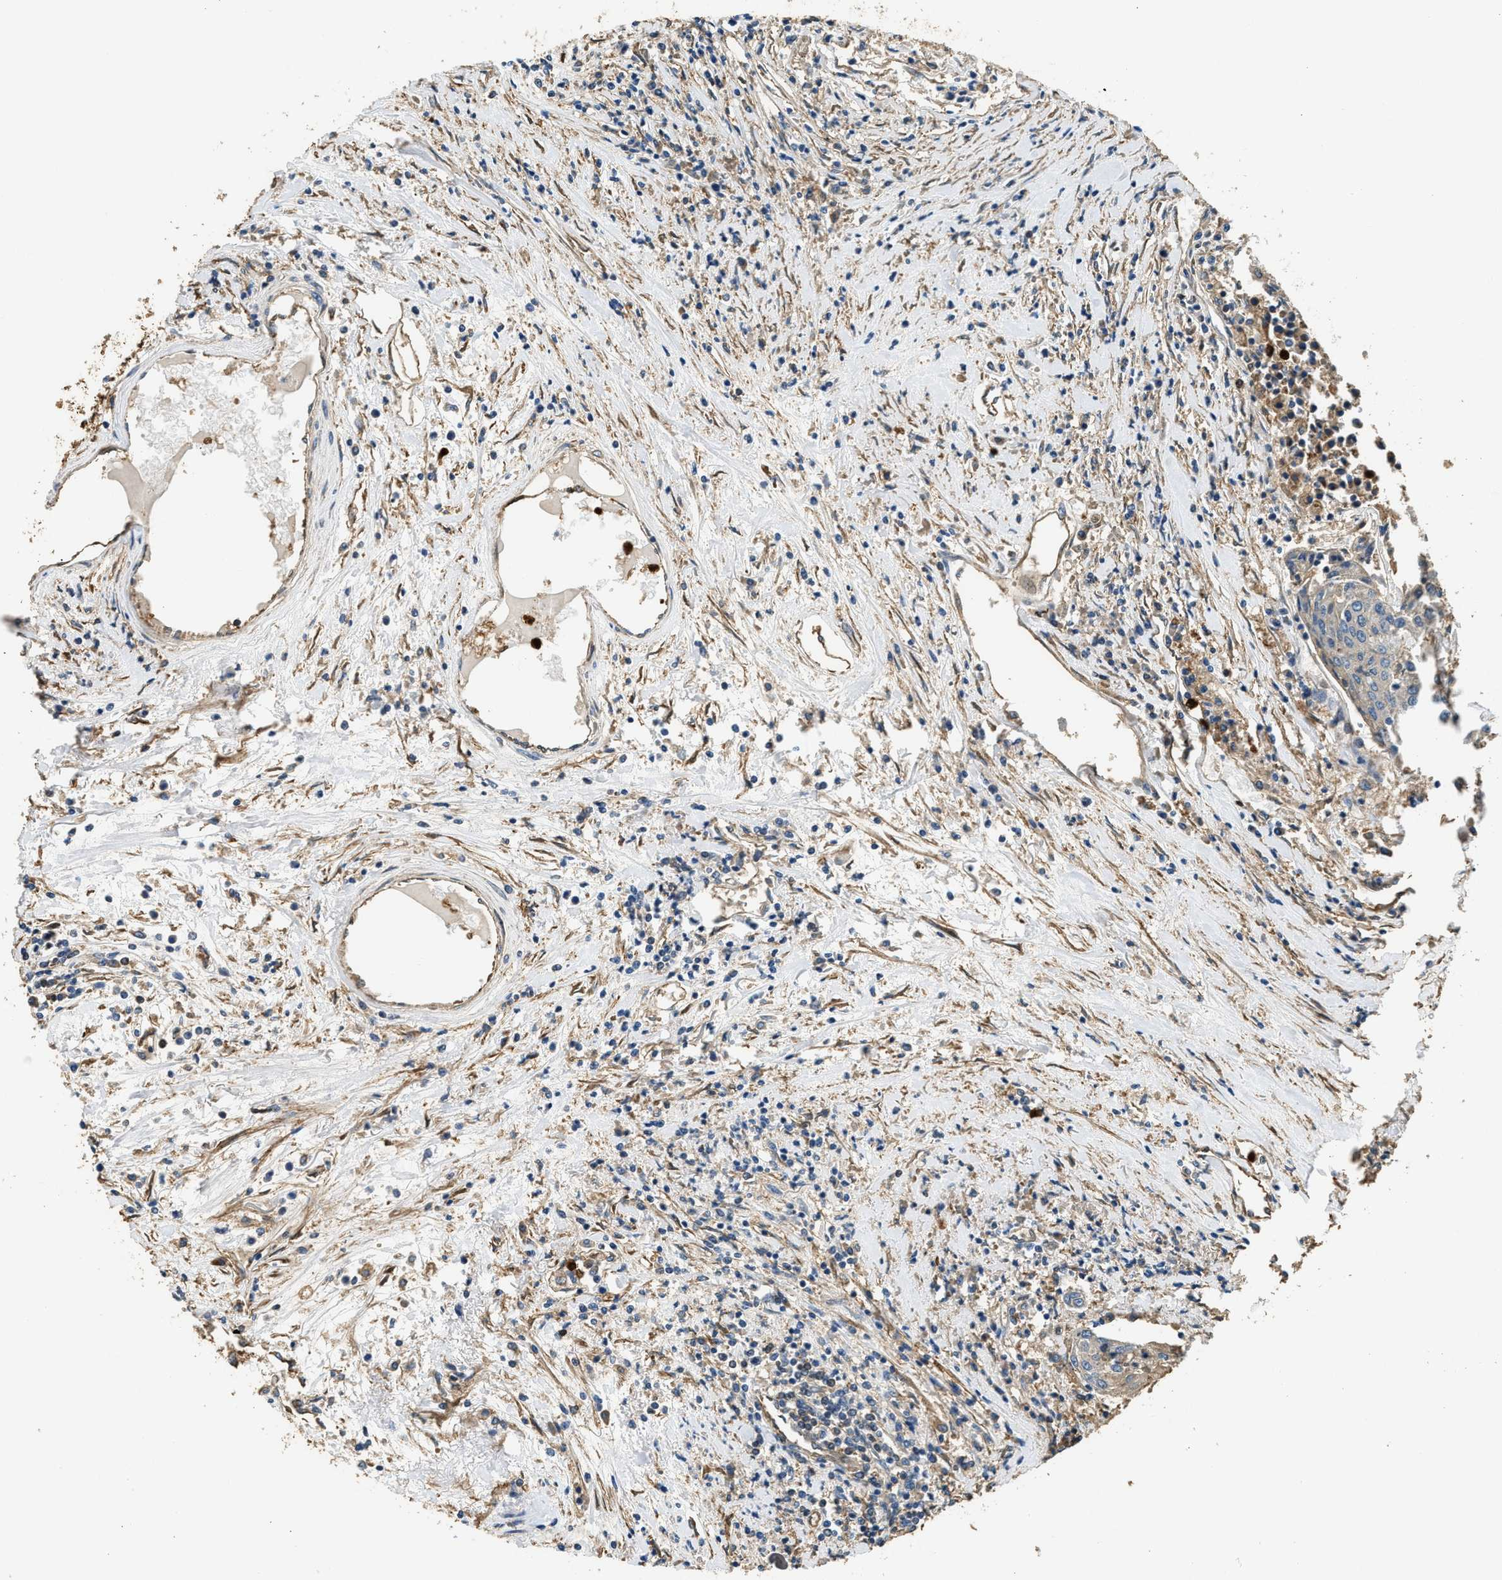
{"staining": {"intensity": "moderate", "quantity": "<25%", "location": "cytoplasmic/membranous"}, "tissue": "urothelial cancer", "cell_type": "Tumor cells", "image_type": "cancer", "snomed": [{"axis": "morphology", "description": "Urothelial carcinoma, High grade"}, {"axis": "topography", "description": "Urinary bladder"}], "caption": "Tumor cells demonstrate low levels of moderate cytoplasmic/membranous staining in about <25% of cells in human high-grade urothelial carcinoma. The protein is stained brown, and the nuclei are stained in blue (DAB IHC with brightfield microscopy, high magnification).", "gene": "ANXA3", "patient": {"sex": "female", "age": 85}}